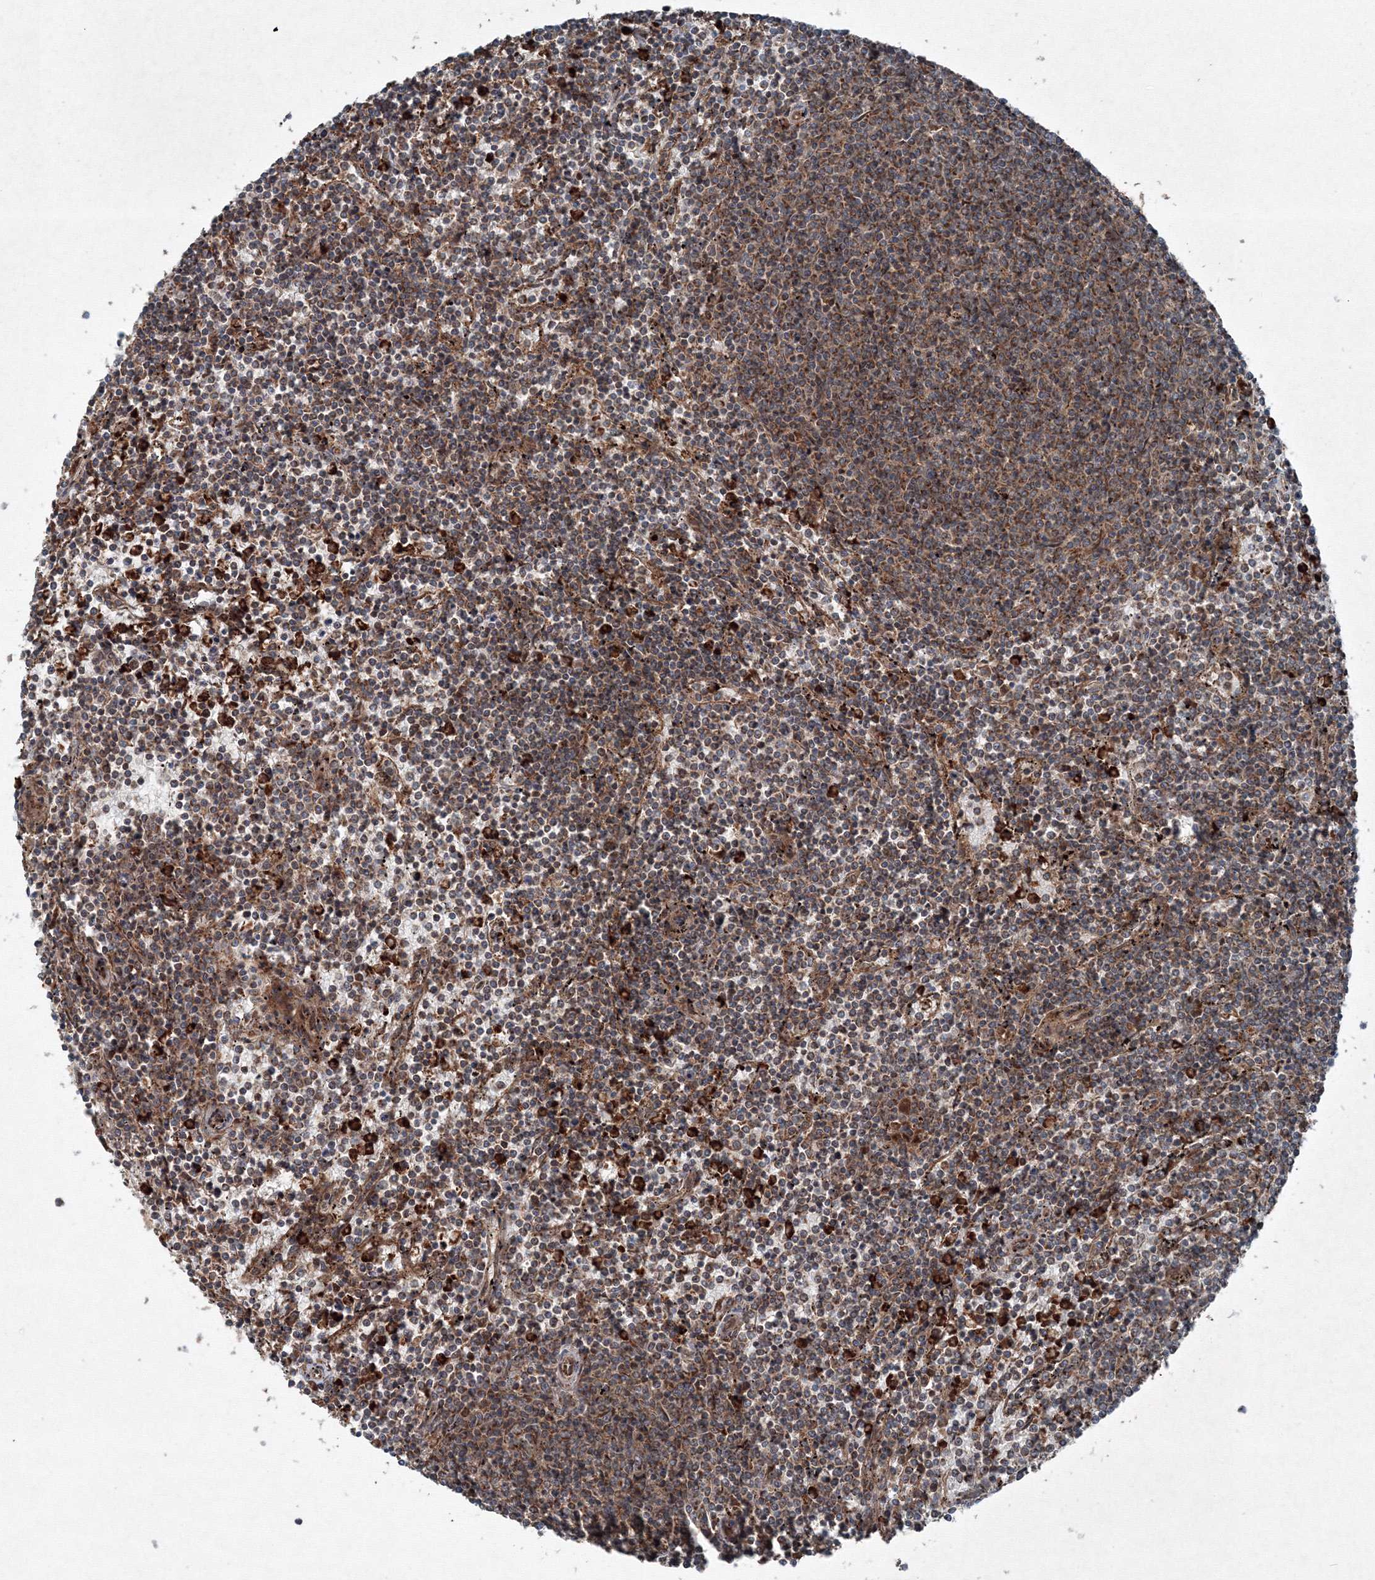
{"staining": {"intensity": "moderate", "quantity": ">75%", "location": "cytoplasmic/membranous"}, "tissue": "lymphoma", "cell_type": "Tumor cells", "image_type": "cancer", "snomed": [{"axis": "morphology", "description": "Malignant lymphoma, non-Hodgkin's type, Low grade"}, {"axis": "topography", "description": "Spleen"}], "caption": "DAB immunohistochemical staining of malignant lymphoma, non-Hodgkin's type (low-grade) exhibits moderate cytoplasmic/membranous protein staining in about >75% of tumor cells. (brown staining indicates protein expression, while blue staining denotes nuclei).", "gene": "COPS7B", "patient": {"sex": "female", "age": 50}}